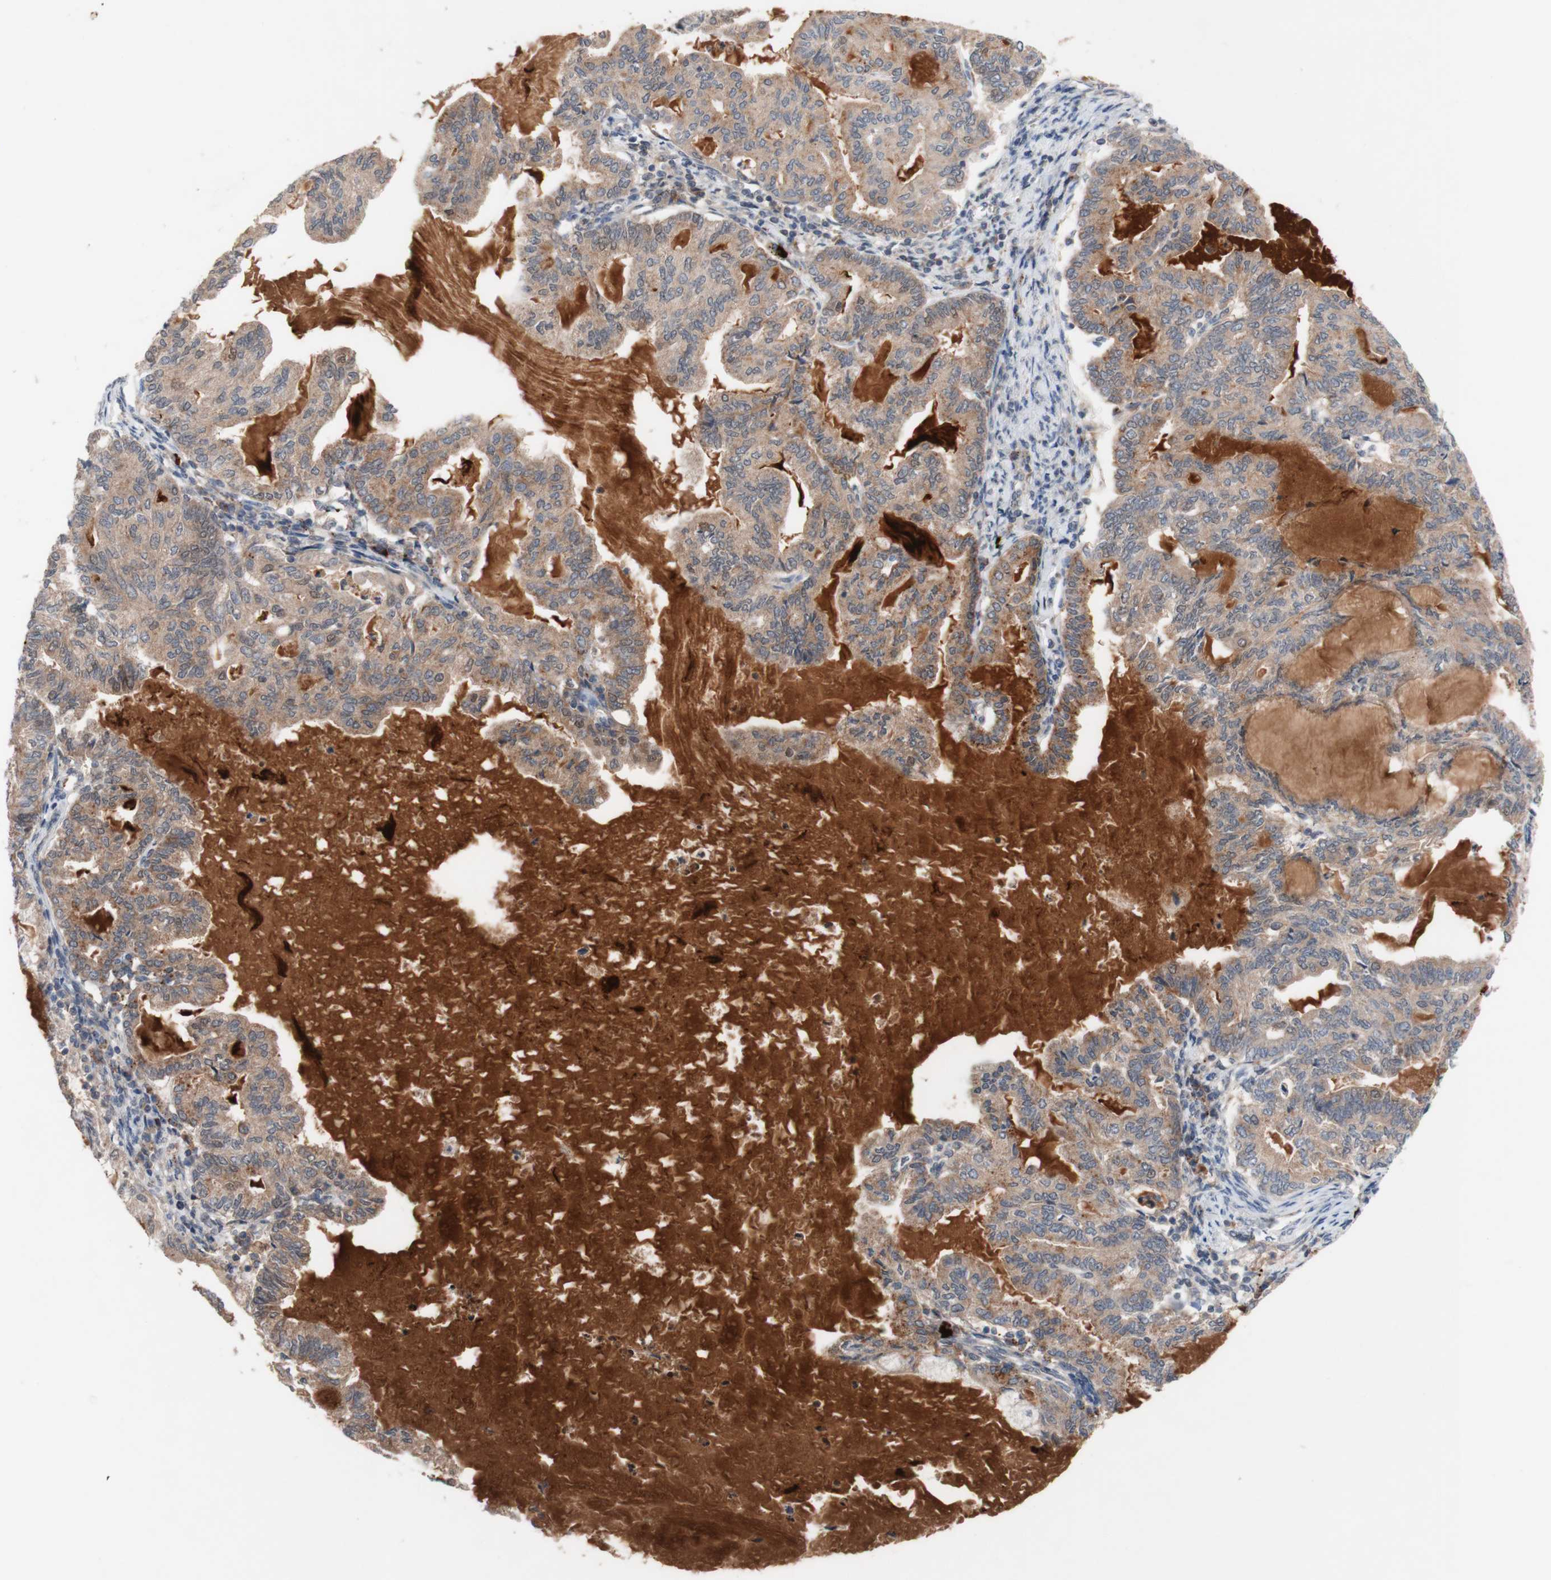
{"staining": {"intensity": "moderate", "quantity": ">75%", "location": "cytoplasmic/membranous,nuclear"}, "tissue": "endometrial cancer", "cell_type": "Tumor cells", "image_type": "cancer", "snomed": [{"axis": "morphology", "description": "Adenocarcinoma, NOS"}, {"axis": "topography", "description": "Endometrium"}], "caption": "A photomicrograph of human endometrial cancer stained for a protein reveals moderate cytoplasmic/membranous and nuclear brown staining in tumor cells.", "gene": "PEX2", "patient": {"sex": "female", "age": 86}}